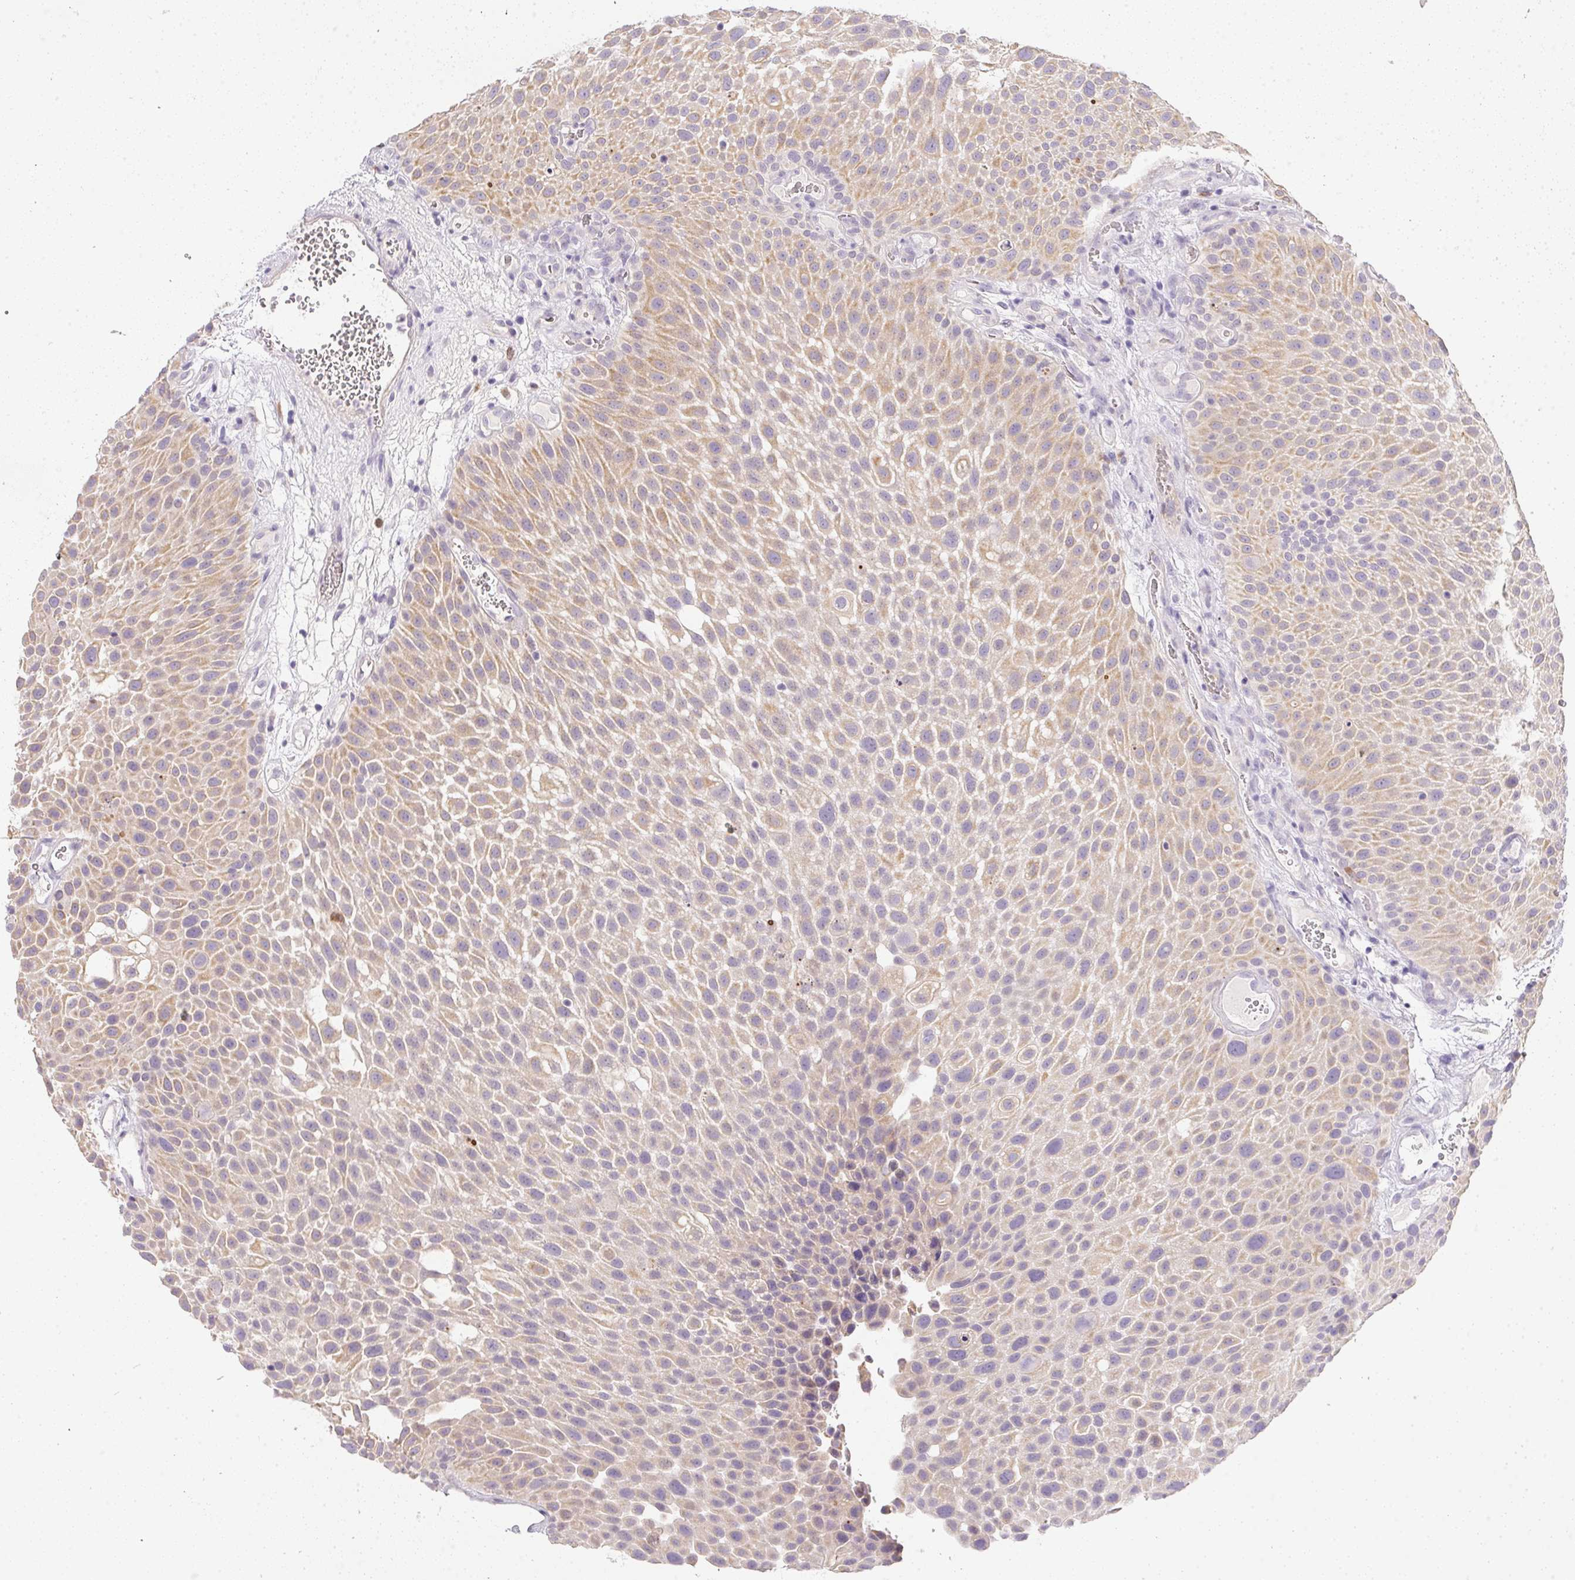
{"staining": {"intensity": "weak", "quantity": "25%-75%", "location": "cytoplasmic/membranous"}, "tissue": "urothelial cancer", "cell_type": "Tumor cells", "image_type": "cancer", "snomed": [{"axis": "morphology", "description": "Urothelial carcinoma, Low grade"}, {"axis": "topography", "description": "Urinary bladder"}], "caption": "Human urothelial carcinoma (low-grade) stained for a protein (brown) shows weak cytoplasmic/membranous positive staining in approximately 25%-75% of tumor cells.", "gene": "SLC17A7", "patient": {"sex": "male", "age": 72}}